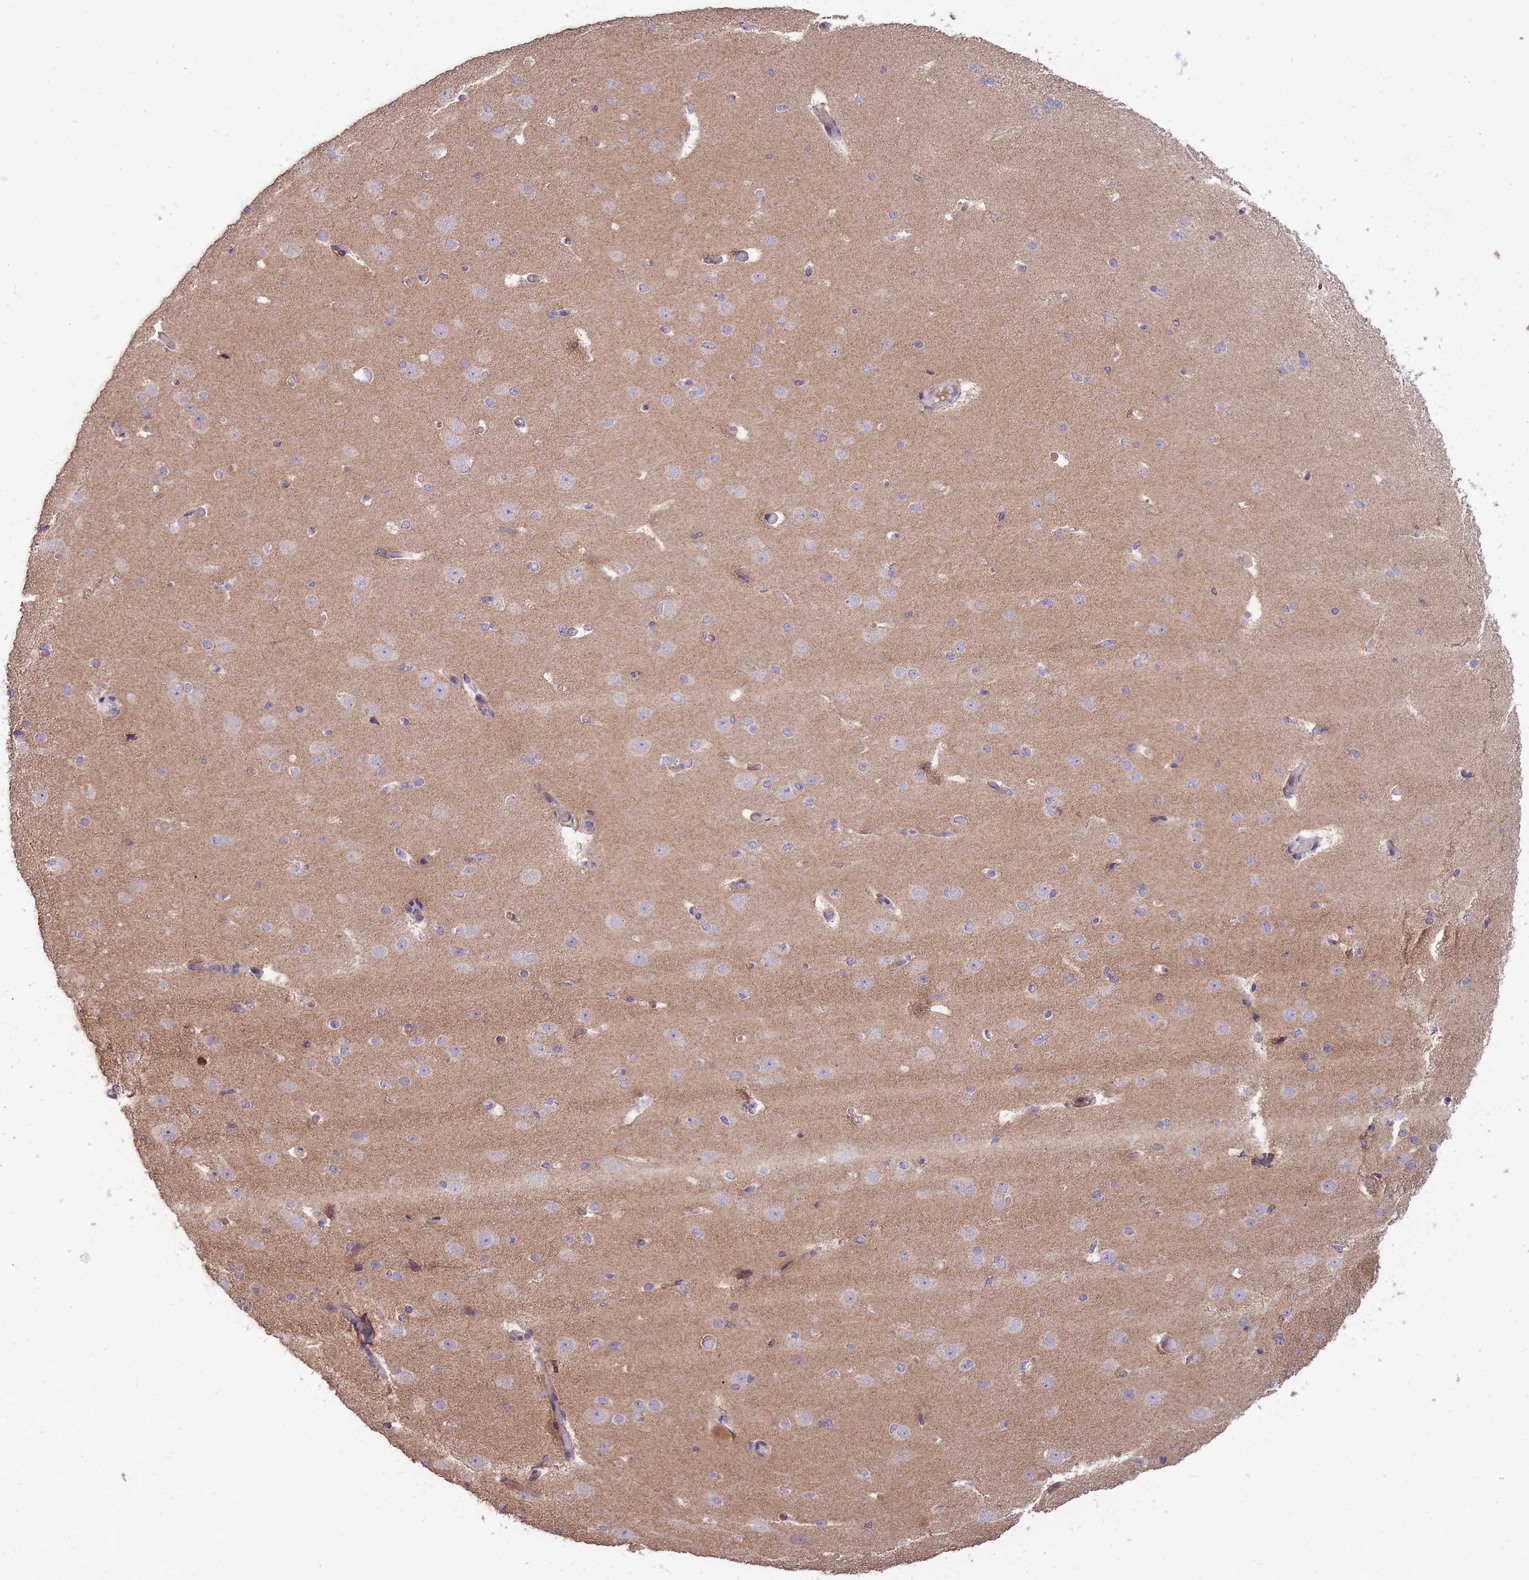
{"staining": {"intensity": "negative", "quantity": "none", "location": "none"}, "tissue": "cerebral cortex", "cell_type": "Endothelial cells", "image_type": "normal", "snomed": [{"axis": "morphology", "description": "Normal tissue, NOS"}, {"axis": "morphology", "description": "Inflammation, NOS"}, {"axis": "topography", "description": "Cerebral cortex"}], "caption": "A high-resolution histopathology image shows immunohistochemistry (IHC) staining of unremarkable cerebral cortex, which displays no significant staining in endothelial cells. (DAB (3,3'-diaminobenzidine) immunohistochemistry (IHC) with hematoxylin counter stain).", "gene": "IGF2BP2", "patient": {"sex": "male", "age": 6}}